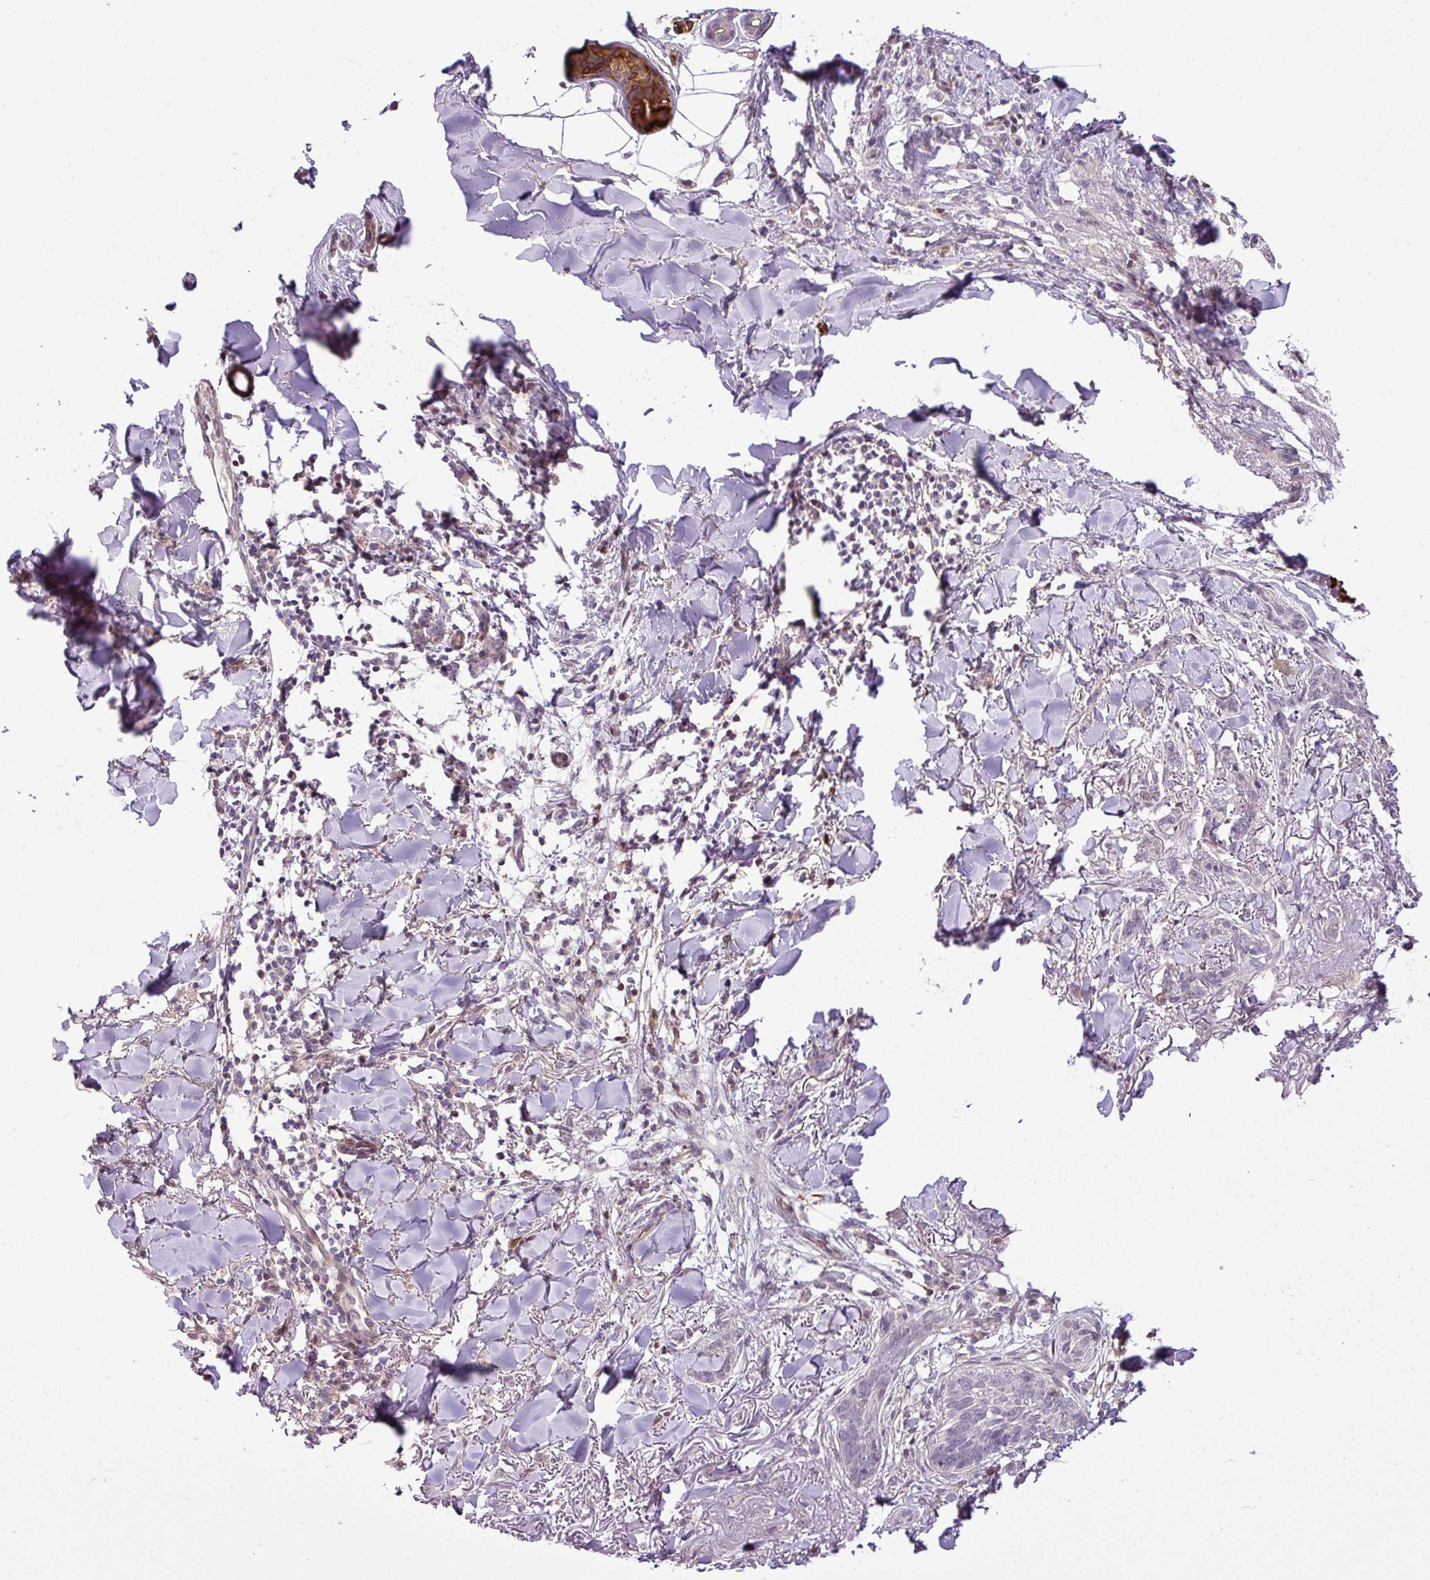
{"staining": {"intensity": "negative", "quantity": "none", "location": "none"}, "tissue": "skin cancer", "cell_type": "Tumor cells", "image_type": "cancer", "snomed": [{"axis": "morphology", "description": "Basal cell carcinoma"}, {"axis": "topography", "description": "Skin"}], "caption": "Tumor cells show no significant protein staining in skin basal cell carcinoma.", "gene": "NBEAL2", "patient": {"sex": "male", "age": 52}}